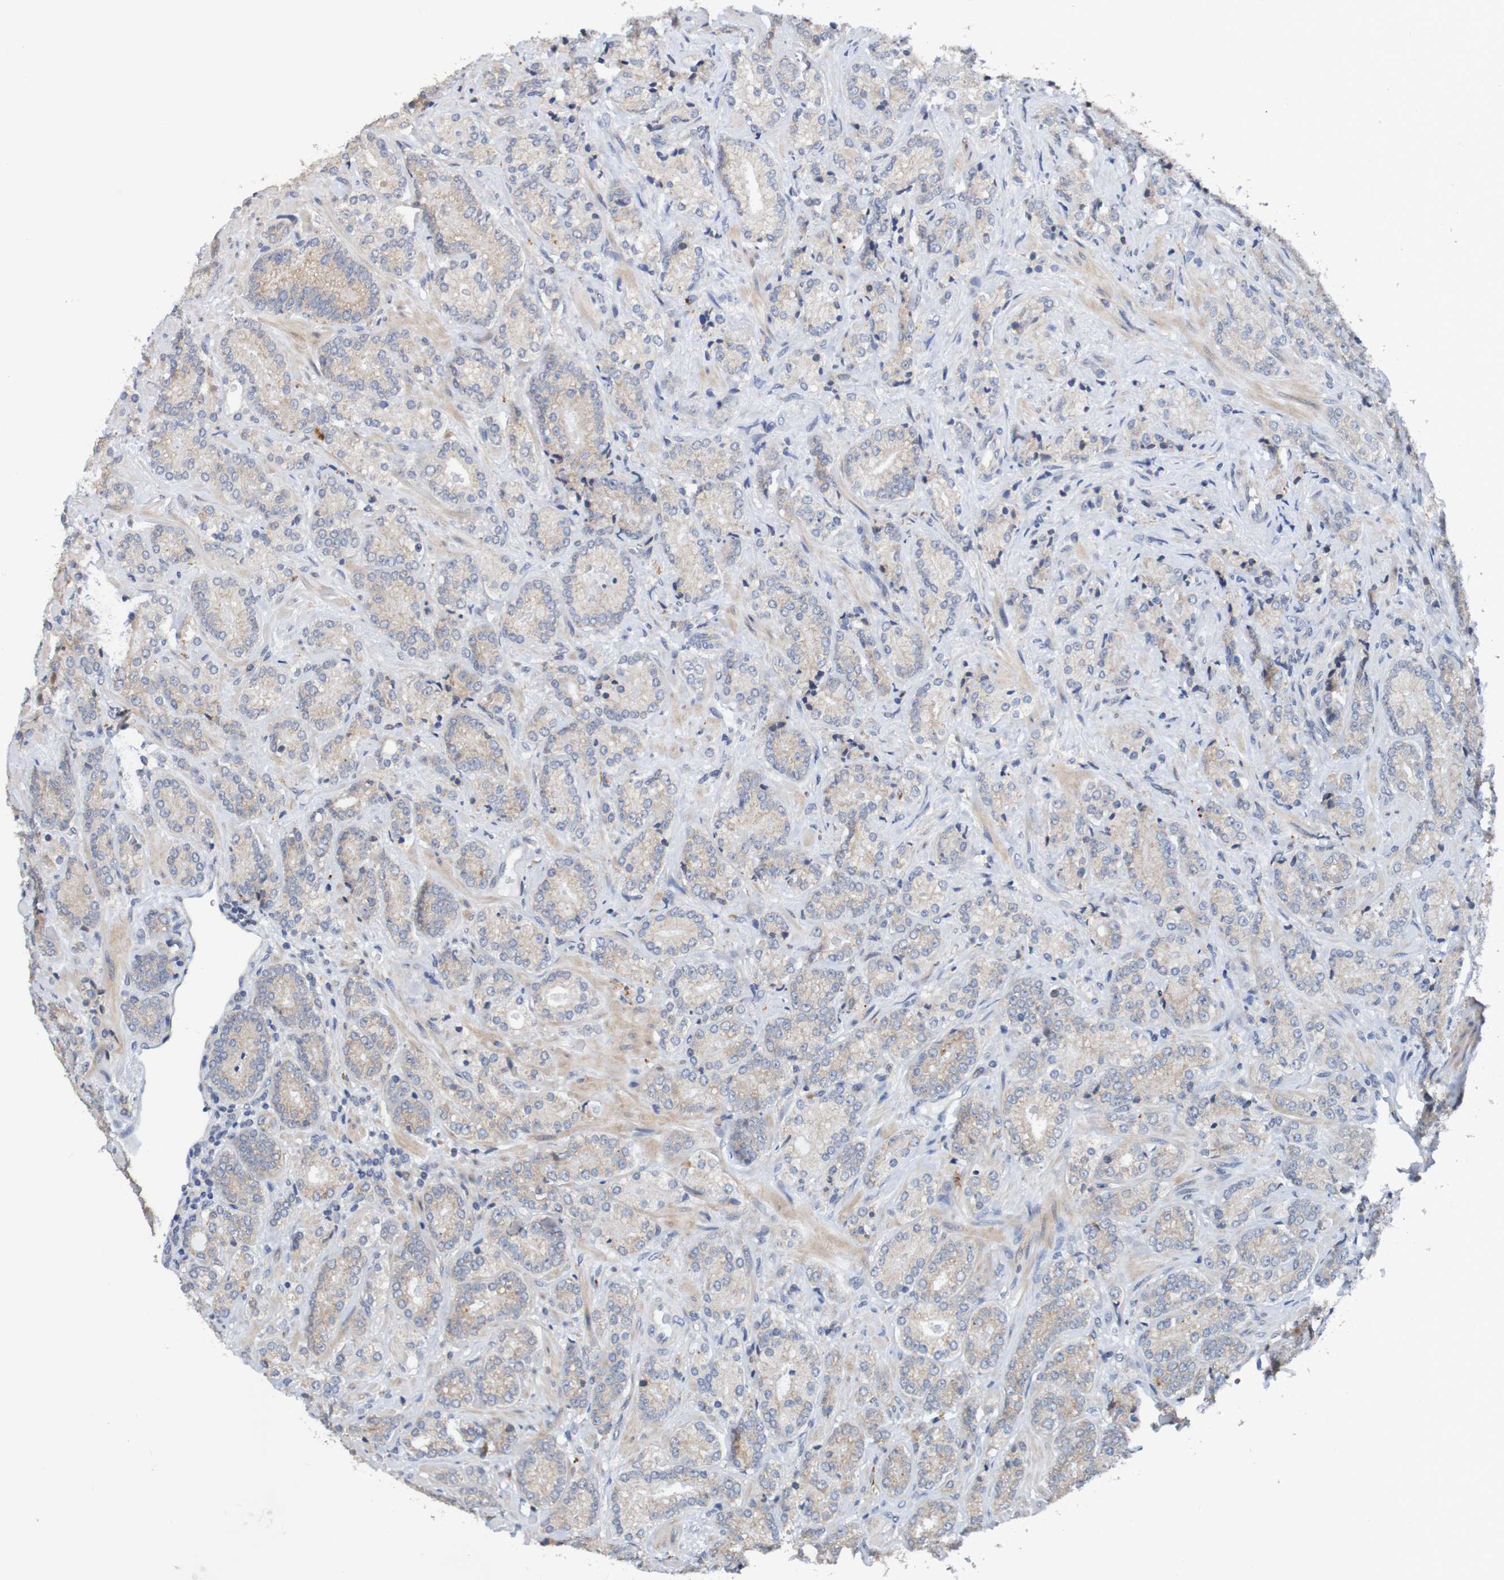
{"staining": {"intensity": "weak", "quantity": "<25%", "location": "cytoplasmic/membranous"}, "tissue": "prostate cancer", "cell_type": "Tumor cells", "image_type": "cancer", "snomed": [{"axis": "morphology", "description": "Adenocarcinoma, High grade"}, {"axis": "topography", "description": "Prostate"}], "caption": "High-grade adenocarcinoma (prostate) was stained to show a protein in brown. There is no significant staining in tumor cells. (Stains: DAB (3,3'-diaminobenzidine) immunohistochemistry (IHC) with hematoxylin counter stain, Microscopy: brightfield microscopy at high magnification).", "gene": "FIBP", "patient": {"sex": "male", "age": 61}}